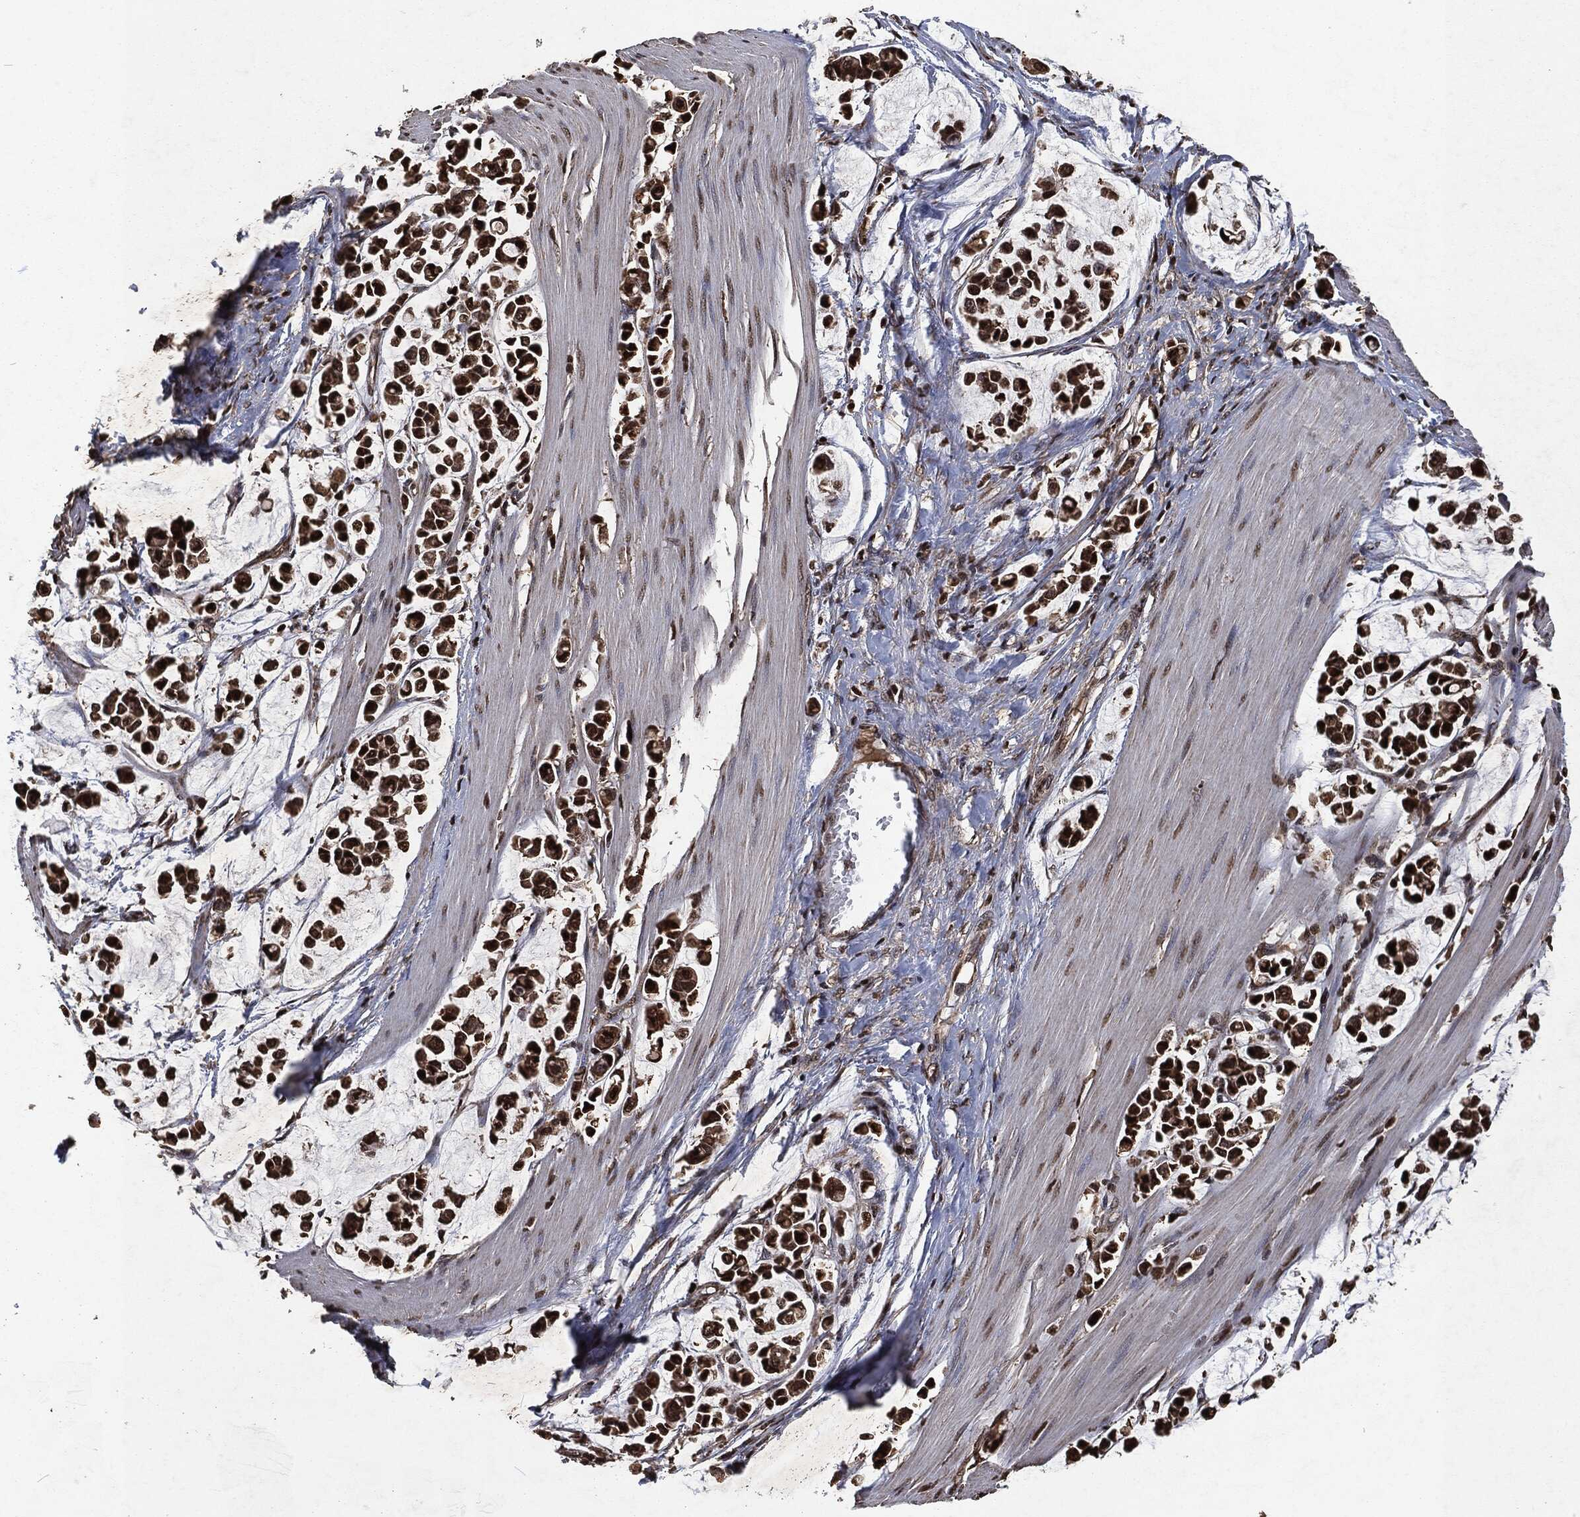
{"staining": {"intensity": "strong", "quantity": ">75%", "location": "cytoplasmic/membranous,nuclear"}, "tissue": "stomach cancer", "cell_type": "Tumor cells", "image_type": "cancer", "snomed": [{"axis": "morphology", "description": "Adenocarcinoma, NOS"}, {"axis": "topography", "description": "Stomach"}], "caption": "Human stomach adenocarcinoma stained for a protein (brown) shows strong cytoplasmic/membranous and nuclear positive positivity in approximately >75% of tumor cells.", "gene": "SNAI1", "patient": {"sex": "male", "age": 82}}